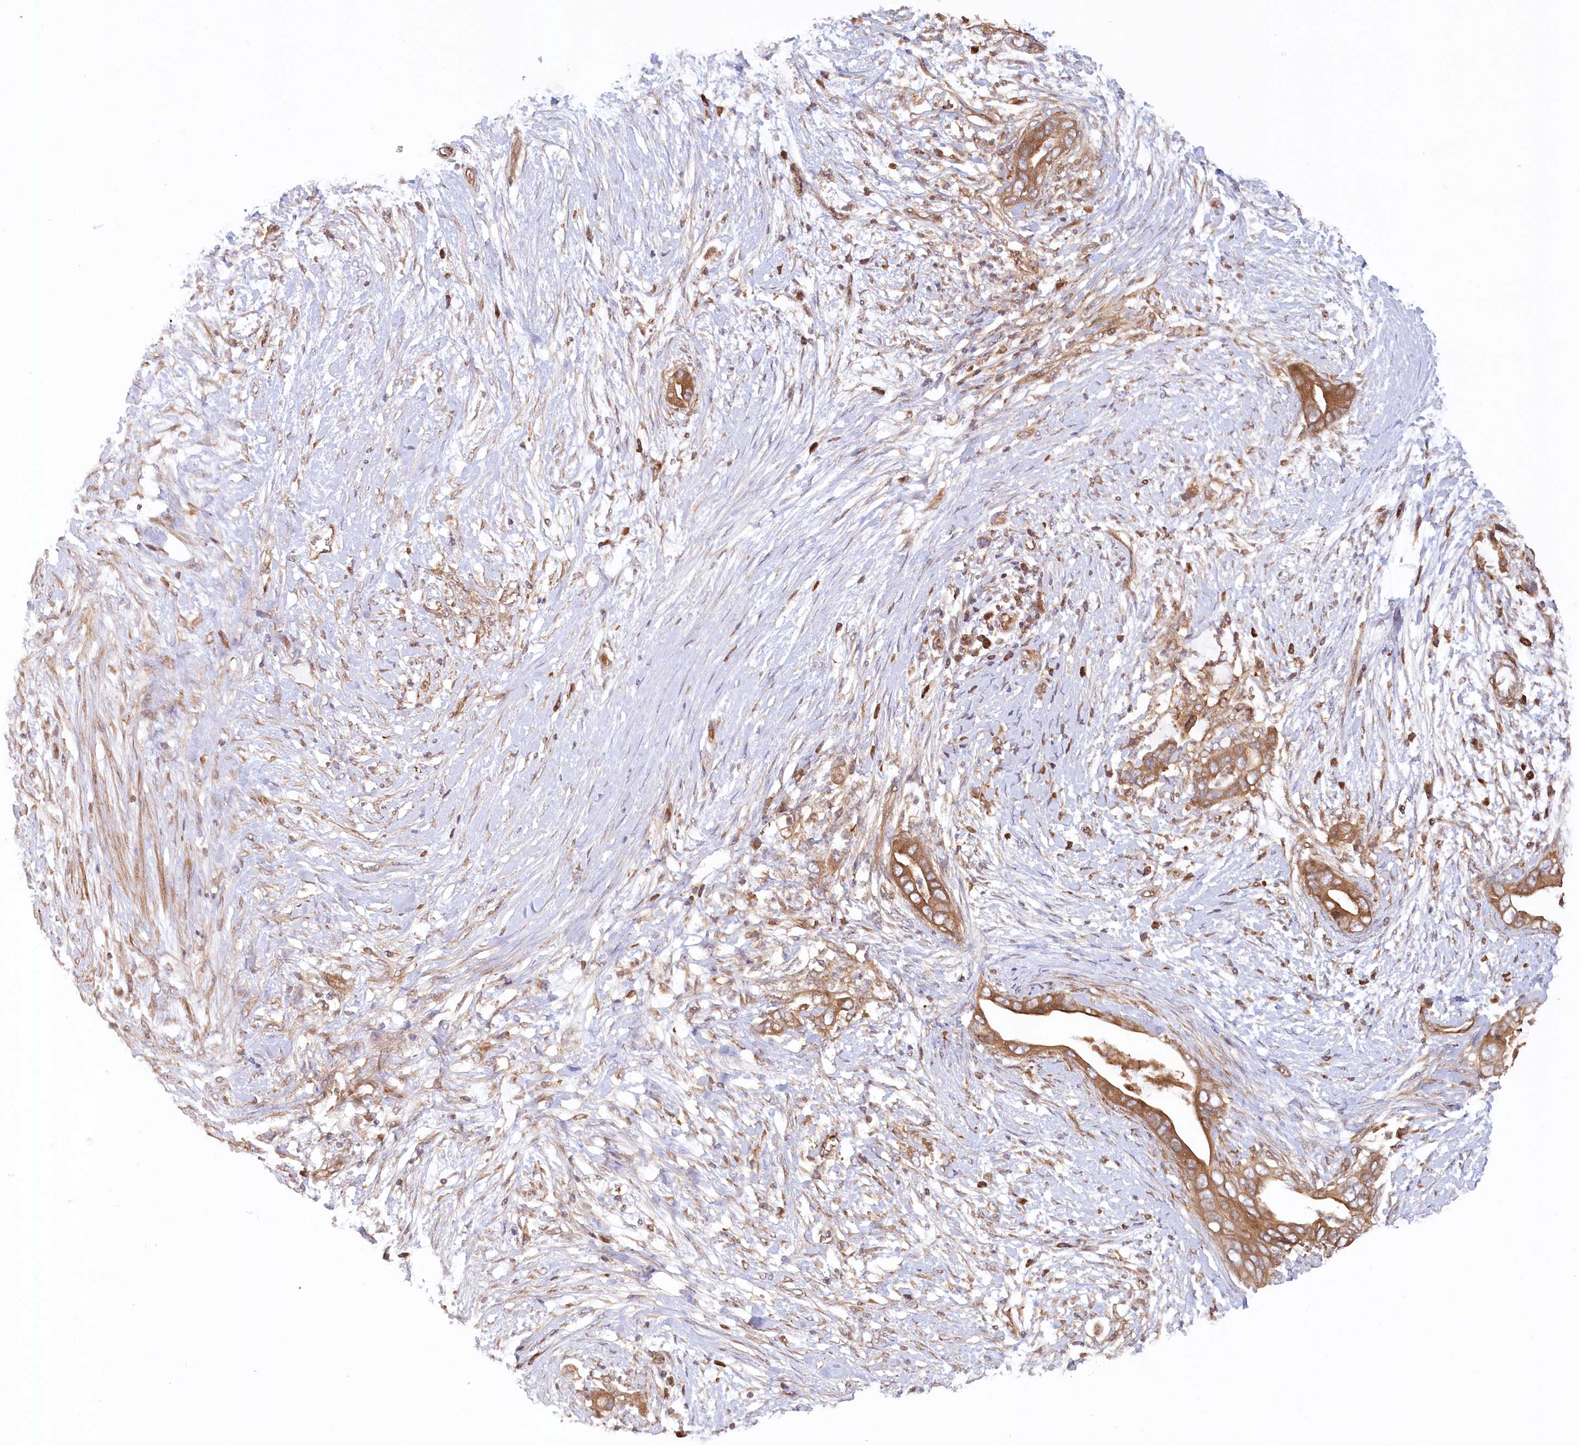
{"staining": {"intensity": "moderate", "quantity": ">75%", "location": "cytoplasmic/membranous"}, "tissue": "pancreatic cancer", "cell_type": "Tumor cells", "image_type": "cancer", "snomed": [{"axis": "morphology", "description": "Adenocarcinoma, NOS"}, {"axis": "topography", "description": "Pancreas"}], "caption": "Approximately >75% of tumor cells in adenocarcinoma (pancreatic) reveal moderate cytoplasmic/membranous protein staining as visualized by brown immunohistochemical staining.", "gene": "PAIP2", "patient": {"sex": "male", "age": 75}}